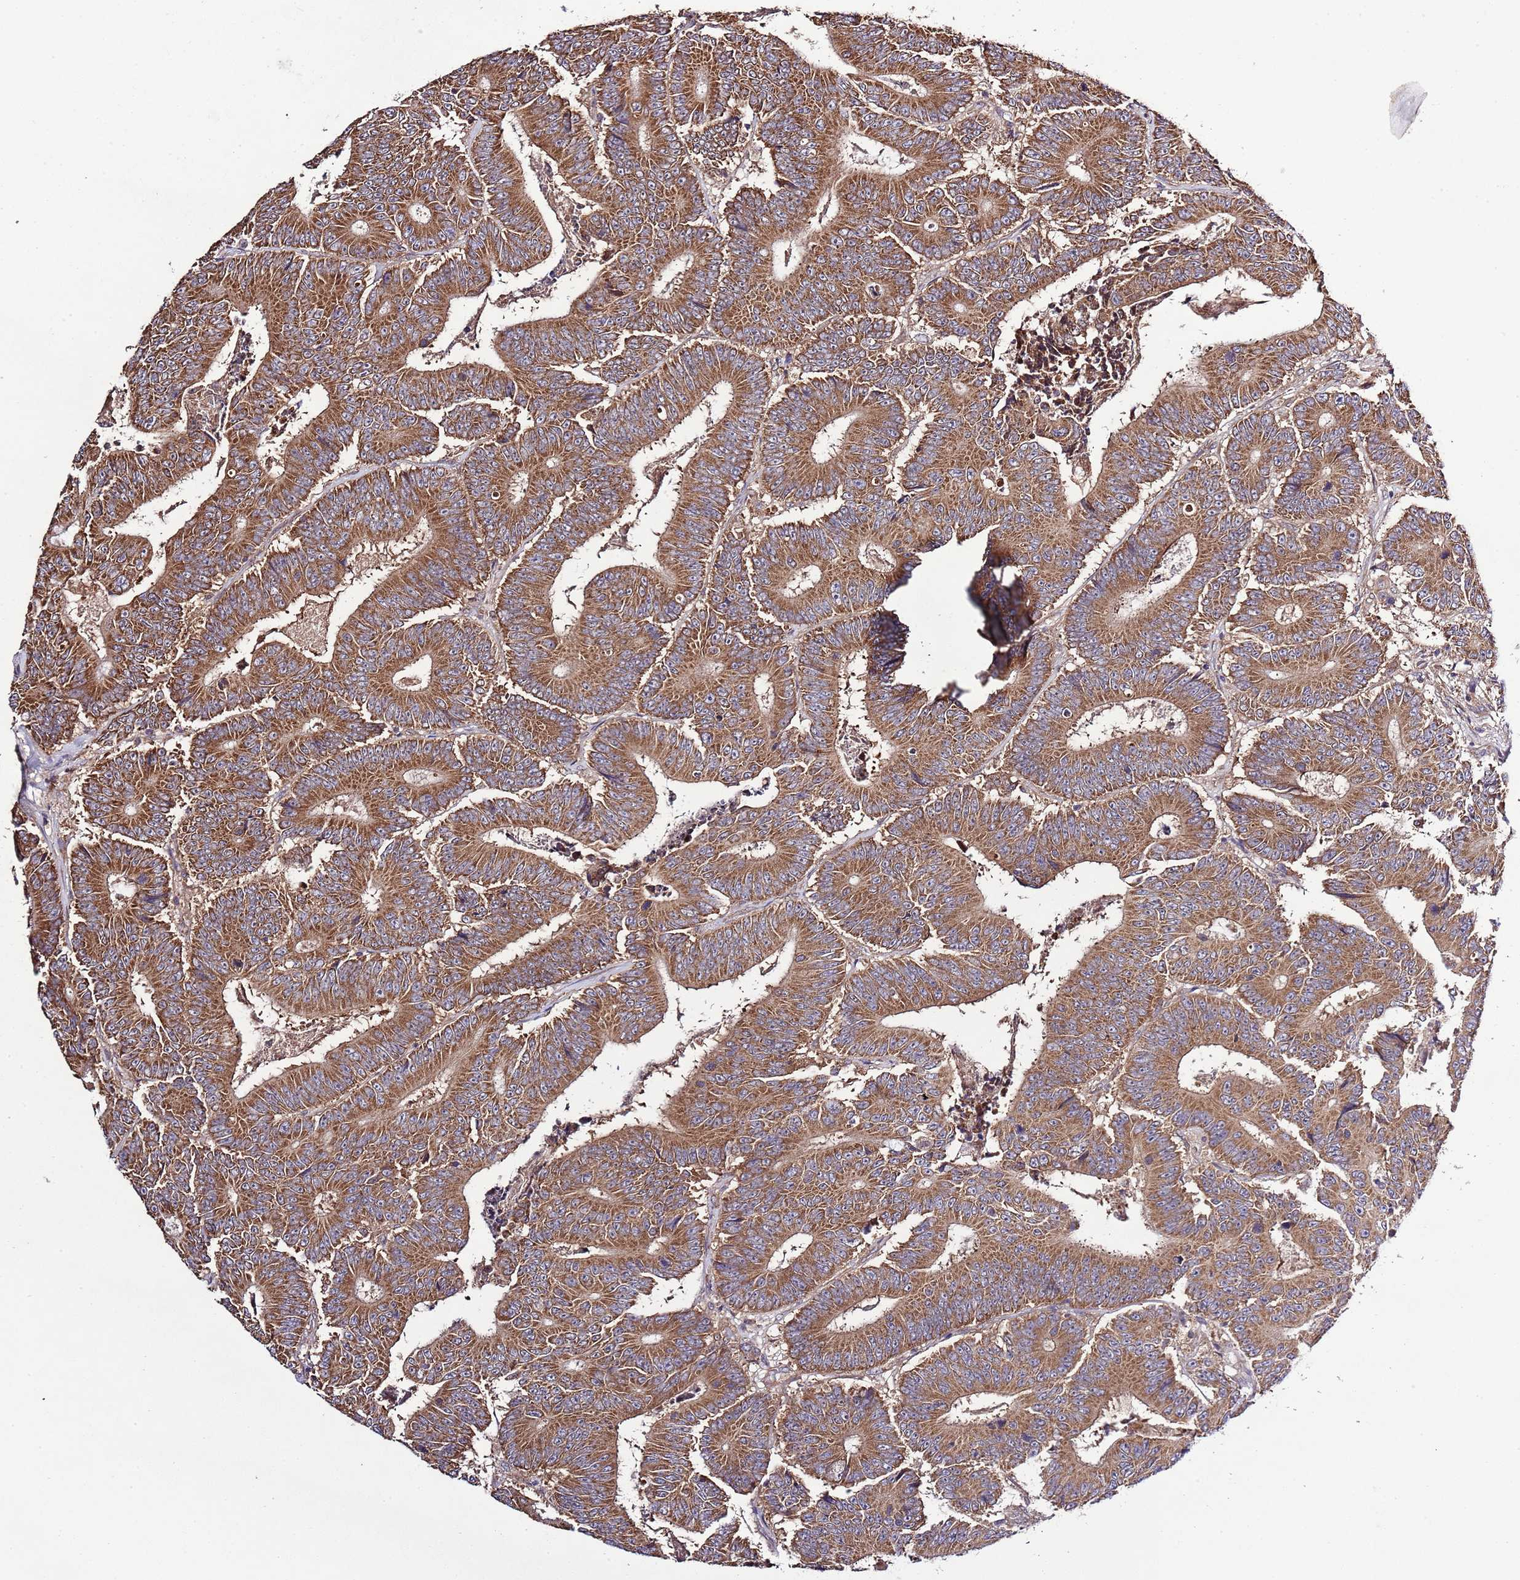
{"staining": {"intensity": "strong", "quantity": ">75%", "location": "cytoplasmic/membranous"}, "tissue": "colorectal cancer", "cell_type": "Tumor cells", "image_type": "cancer", "snomed": [{"axis": "morphology", "description": "Adenocarcinoma, NOS"}, {"axis": "topography", "description": "Colon"}], "caption": "A brown stain highlights strong cytoplasmic/membranous positivity of a protein in human colorectal cancer (adenocarcinoma) tumor cells.", "gene": "MFNG", "patient": {"sex": "male", "age": 83}}